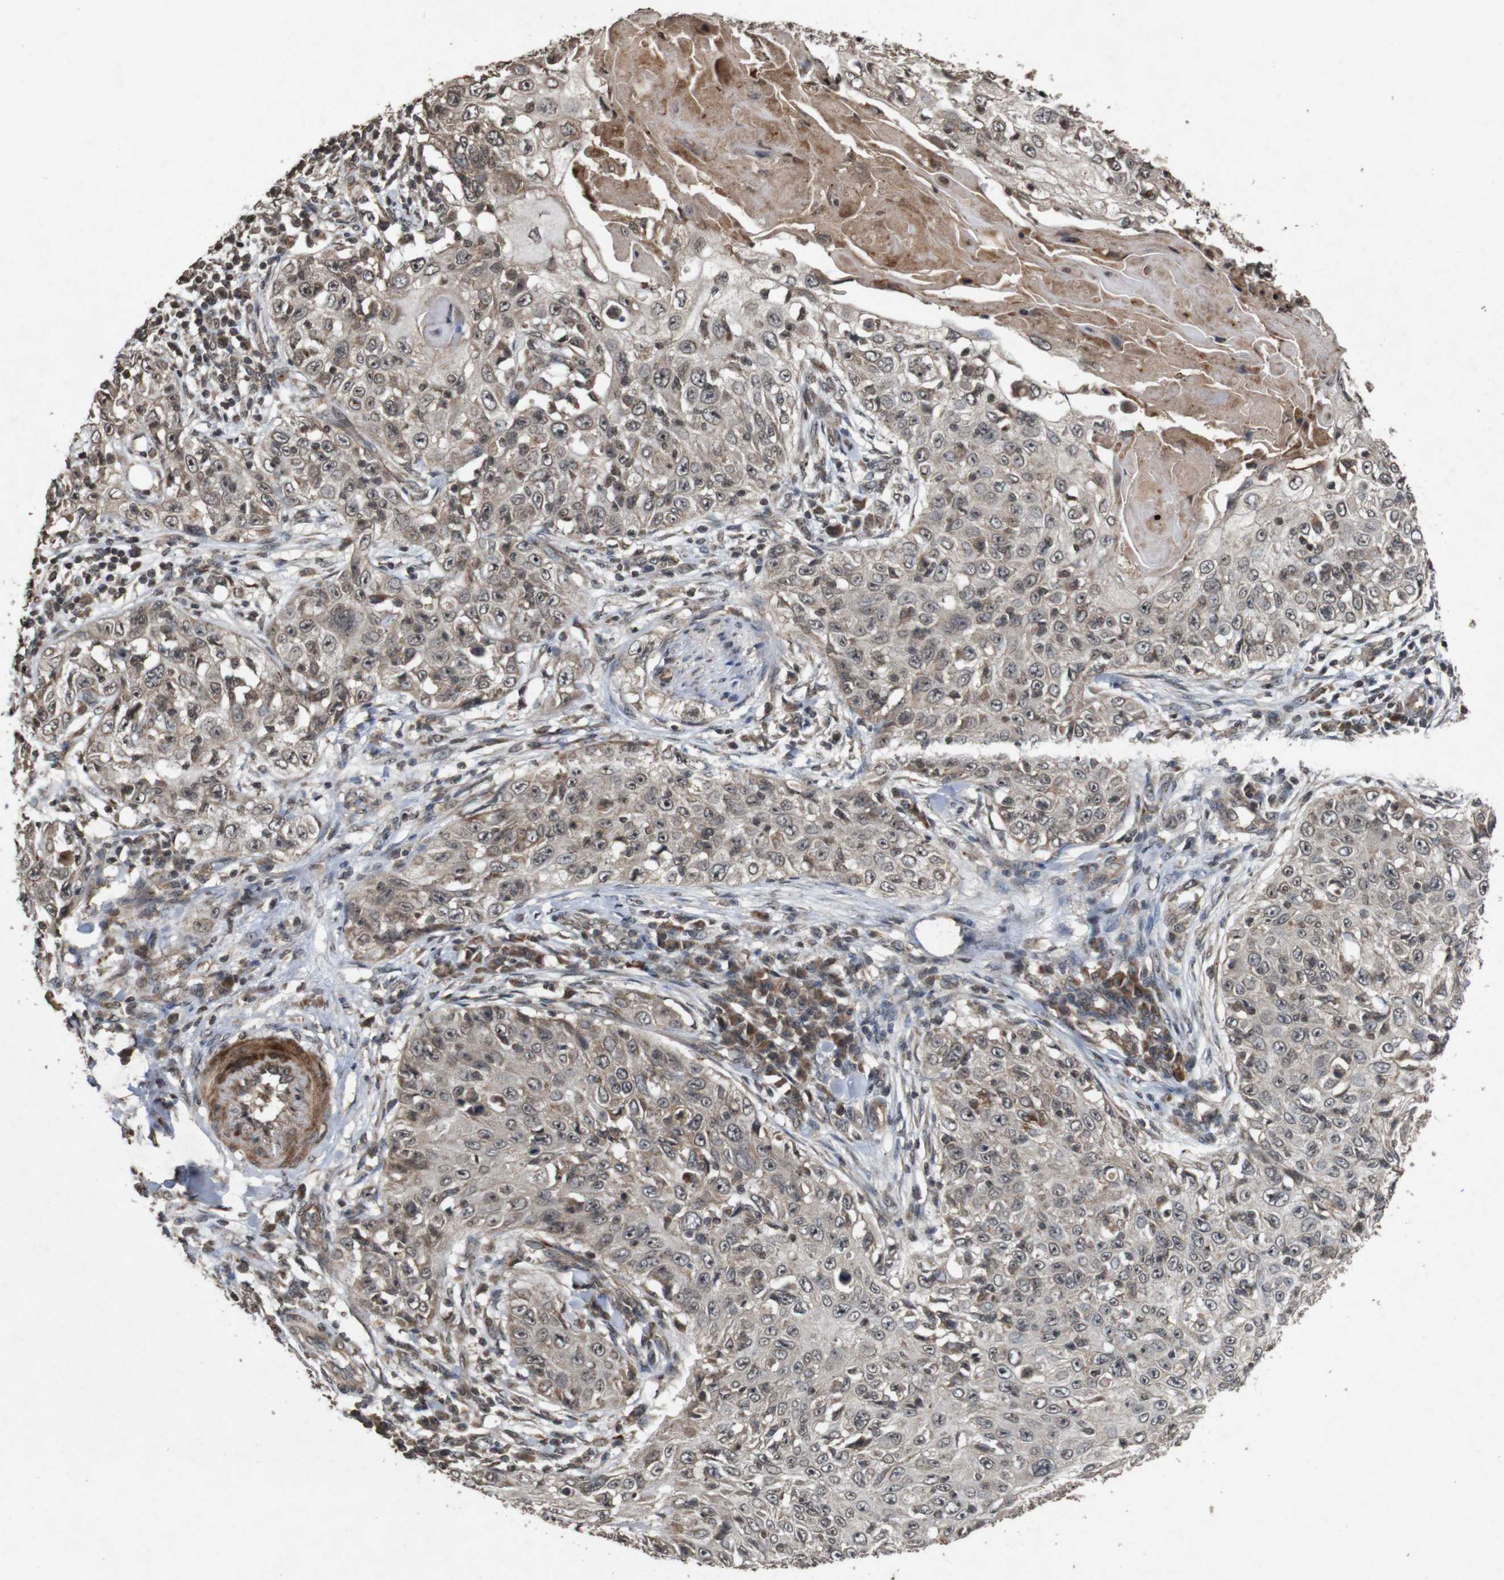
{"staining": {"intensity": "weak", "quantity": ">75%", "location": "cytoplasmic/membranous,nuclear"}, "tissue": "skin cancer", "cell_type": "Tumor cells", "image_type": "cancer", "snomed": [{"axis": "morphology", "description": "Squamous cell carcinoma, NOS"}, {"axis": "topography", "description": "Skin"}], "caption": "An immunohistochemistry (IHC) histopathology image of tumor tissue is shown. Protein staining in brown shows weak cytoplasmic/membranous and nuclear positivity in skin cancer within tumor cells. Nuclei are stained in blue.", "gene": "SORL1", "patient": {"sex": "male", "age": 86}}